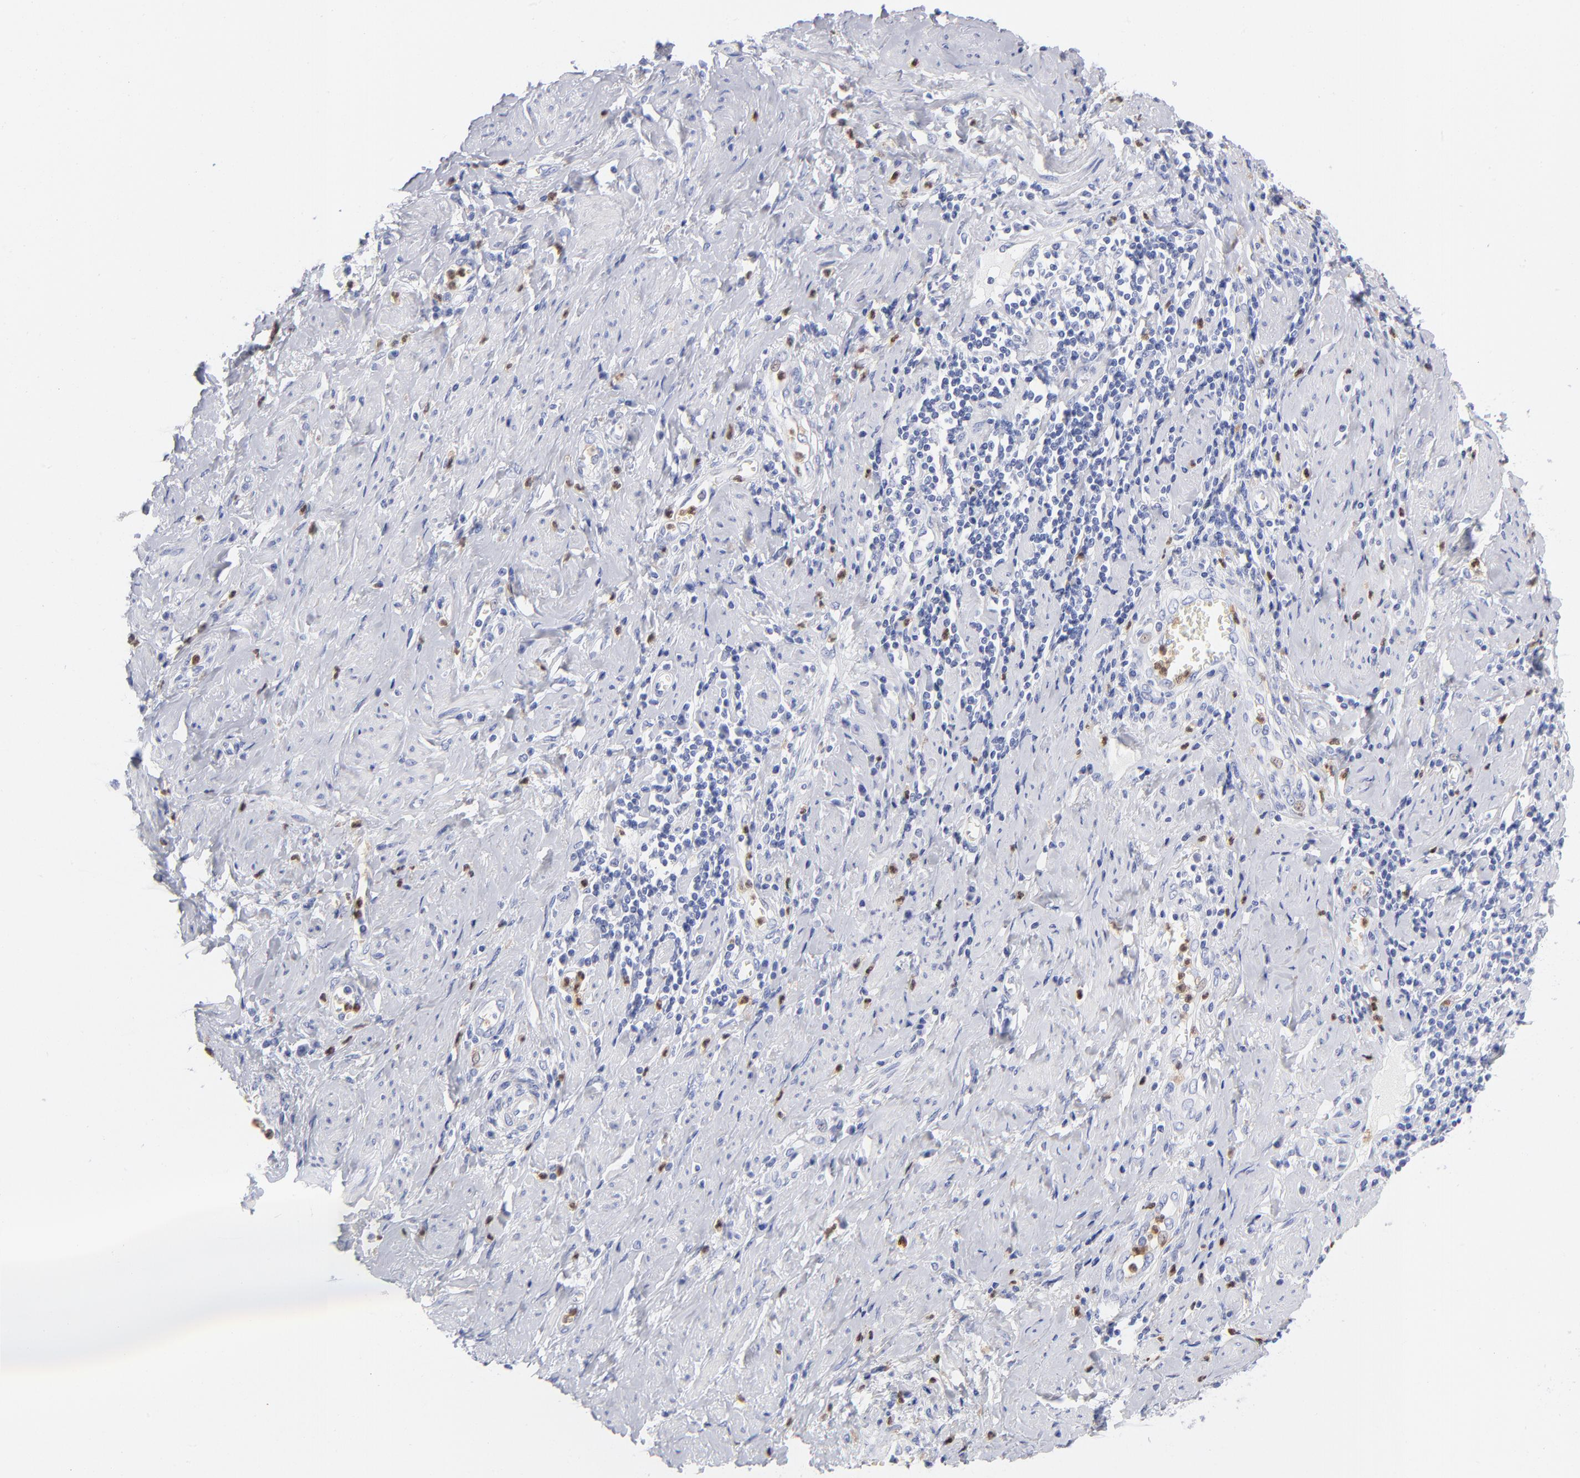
{"staining": {"intensity": "negative", "quantity": "none", "location": "none"}, "tissue": "cervical cancer", "cell_type": "Tumor cells", "image_type": "cancer", "snomed": [{"axis": "morphology", "description": "Squamous cell carcinoma, NOS"}, {"axis": "topography", "description": "Cervix"}], "caption": "Immunohistochemical staining of human cervical cancer shows no significant staining in tumor cells.", "gene": "ARG1", "patient": {"sex": "female", "age": 53}}